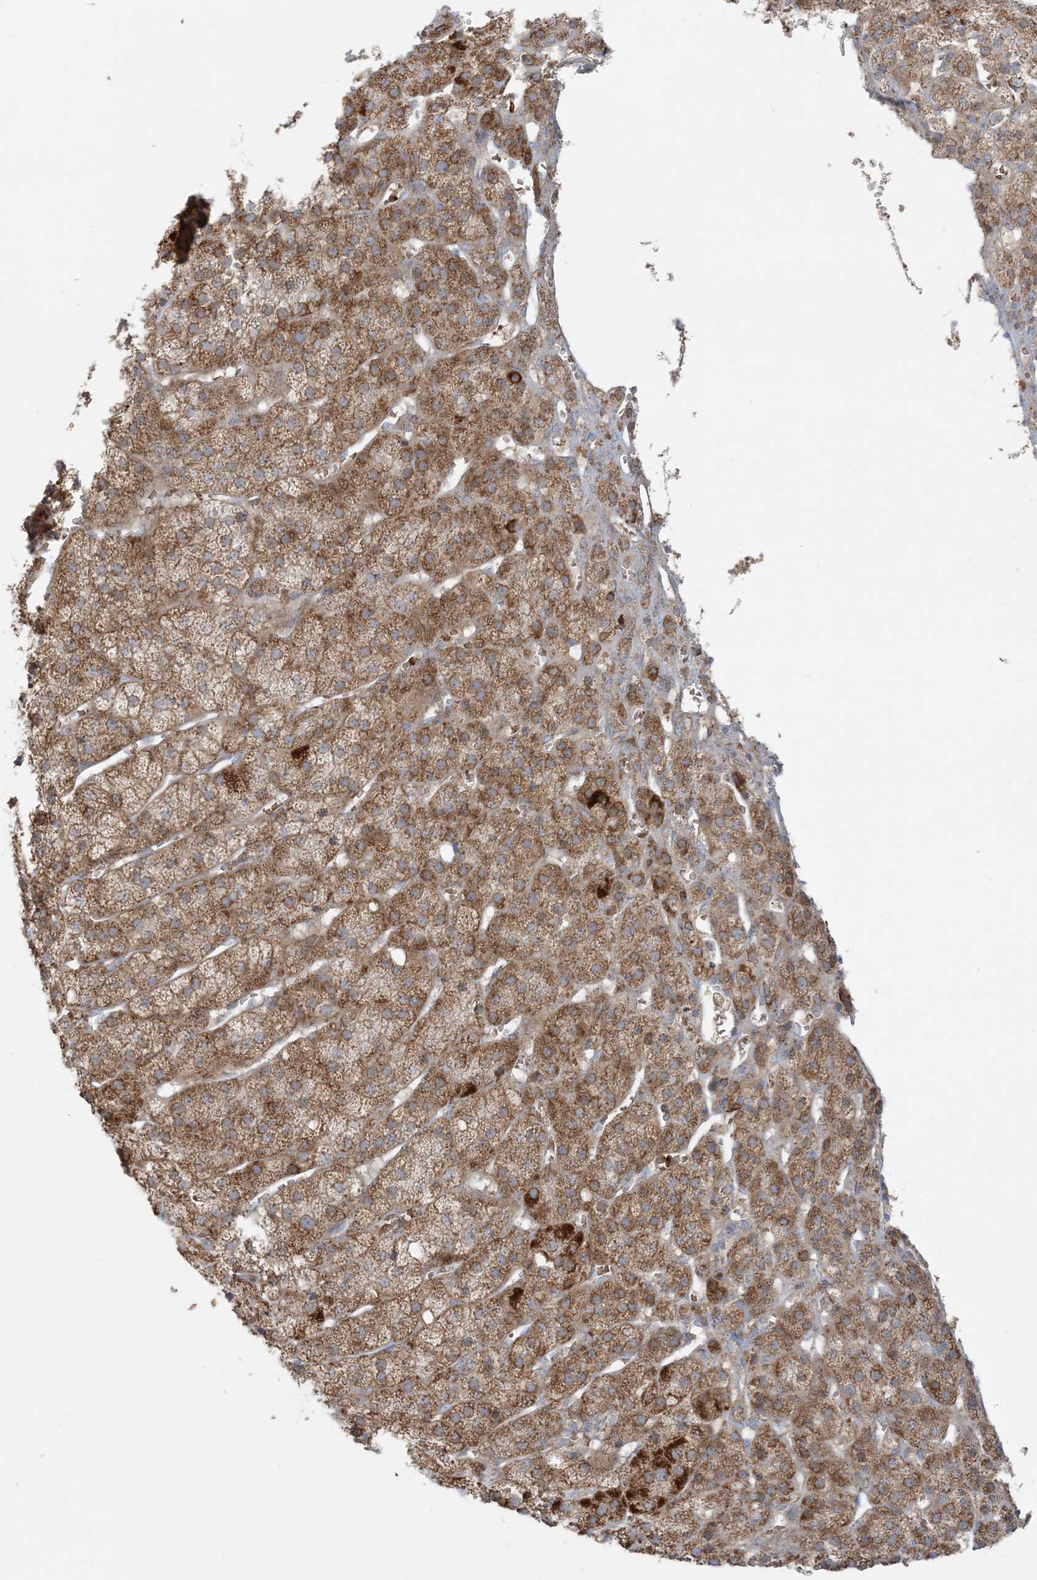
{"staining": {"intensity": "moderate", "quantity": ">75%", "location": "cytoplasmic/membranous"}, "tissue": "adrenal gland", "cell_type": "Glandular cells", "image_type": "normal", "snomed": [{"axis": "morphology", "description": "Normal tissue, NOS"}, {"axis": "topography", "description": "Adrenal gland"}], "caption": "Glandular cells show moderate cytoplasmic/membranous expression in approximately >75% of cells in benign adrenal gland. (IHC, brightfield microscopy, high magnification).", "gene": "PIK3R4", "patient": {"sex": "female", "age": 57}}